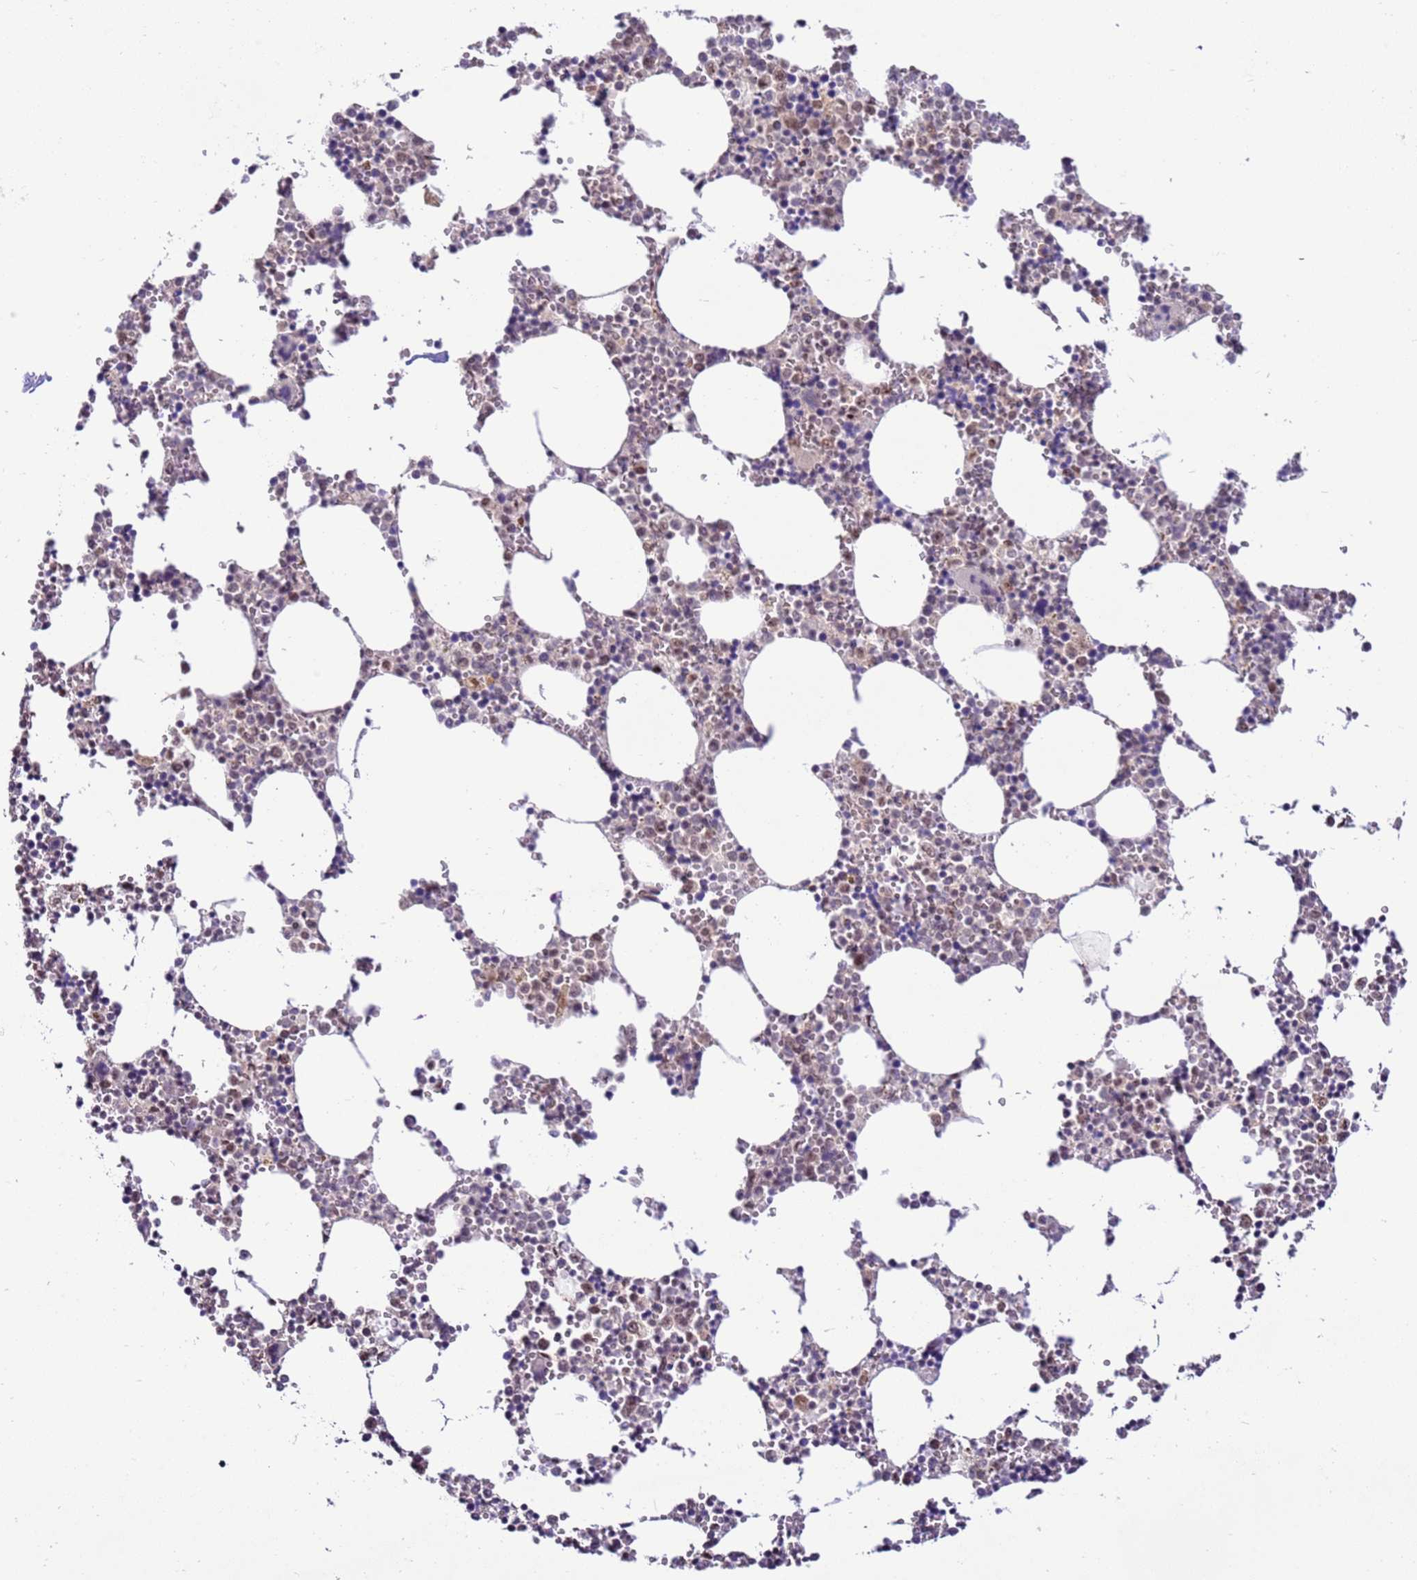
{"staining": {"intensity": "weak", "quantity": "<25%", "location": "nuclear"}, "tissue": "bone marrow", "cell_type": "Hematopoietic cells", "image_type": "normal", "snomed": [{"axis": "morphology", "description": "Normal tissue, NOS"}, {"axis": "topography", "description": "Bone marrow"}], "caption": "Immunohistochemistry (IHC) of normal bone marrow exhibits no staining in hematopoietic cells. Brightfield microscopy of IHC stained with DAB (3,3'-diaminobenzidine) (brown) and hematoxylin (blue), captured at high magnification.", "gene": "PRPF6", "patient": {"sex": "female", "age": 64}}